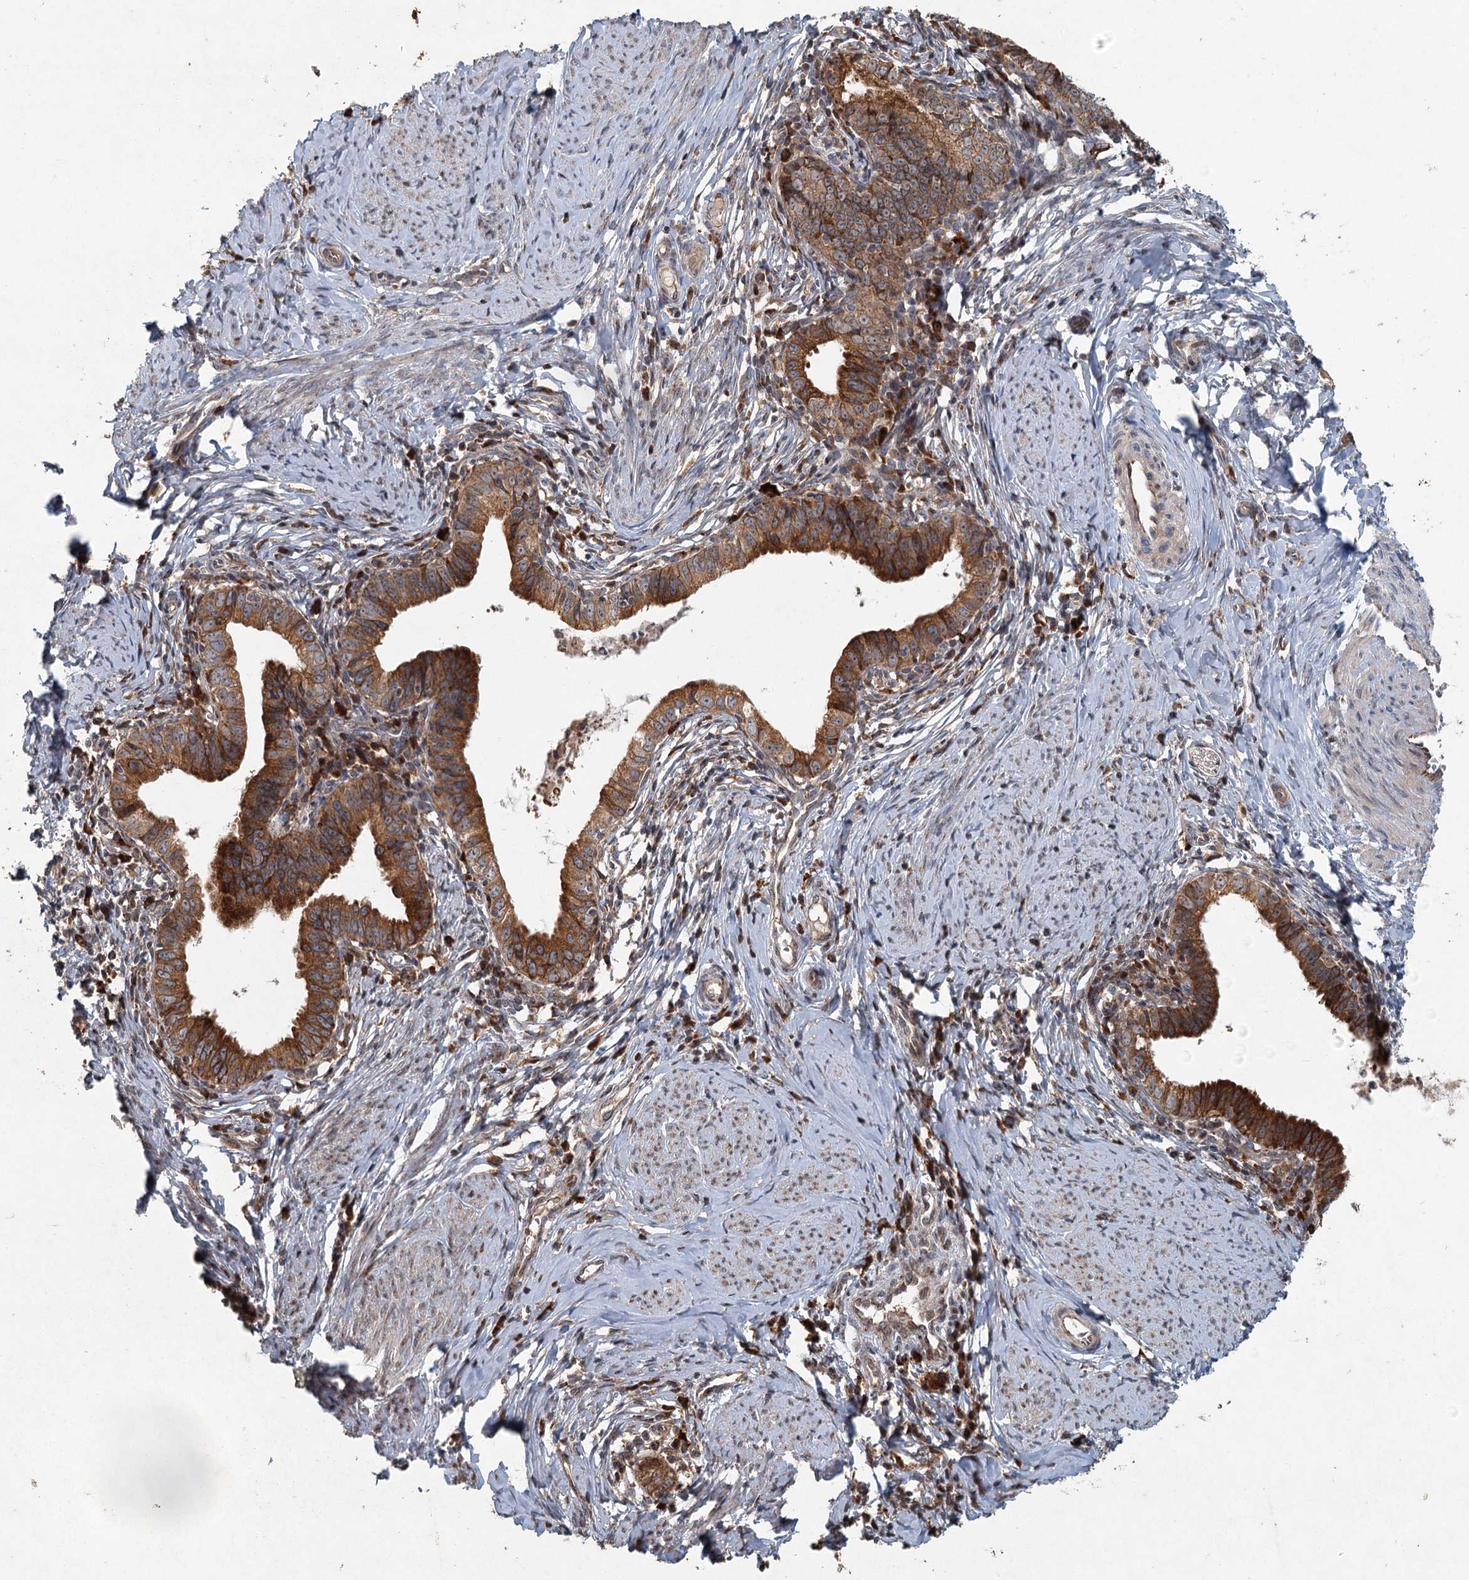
{"staining": {"intensity": "strong", "quantity": ">75%", "location": "cytoplasmic/membranous"}, "tissue": "cervical cancer", "cell_type": "Tumor cells", "image_type": "cancer", "snomed": [{"axis": "morphology", "description": "Adenocarcinoma, NOS"}, {"axis": "topography", "description": "Cervix"}], "caption": "Human adenocarcinoma (cervical) stained with a brown dye displays strong cytoplasmic/membranous positive staining in approximately >75% of tumor cells.", "gene": "SRPX2", "patient": {"sex": "female", "age": 36}}